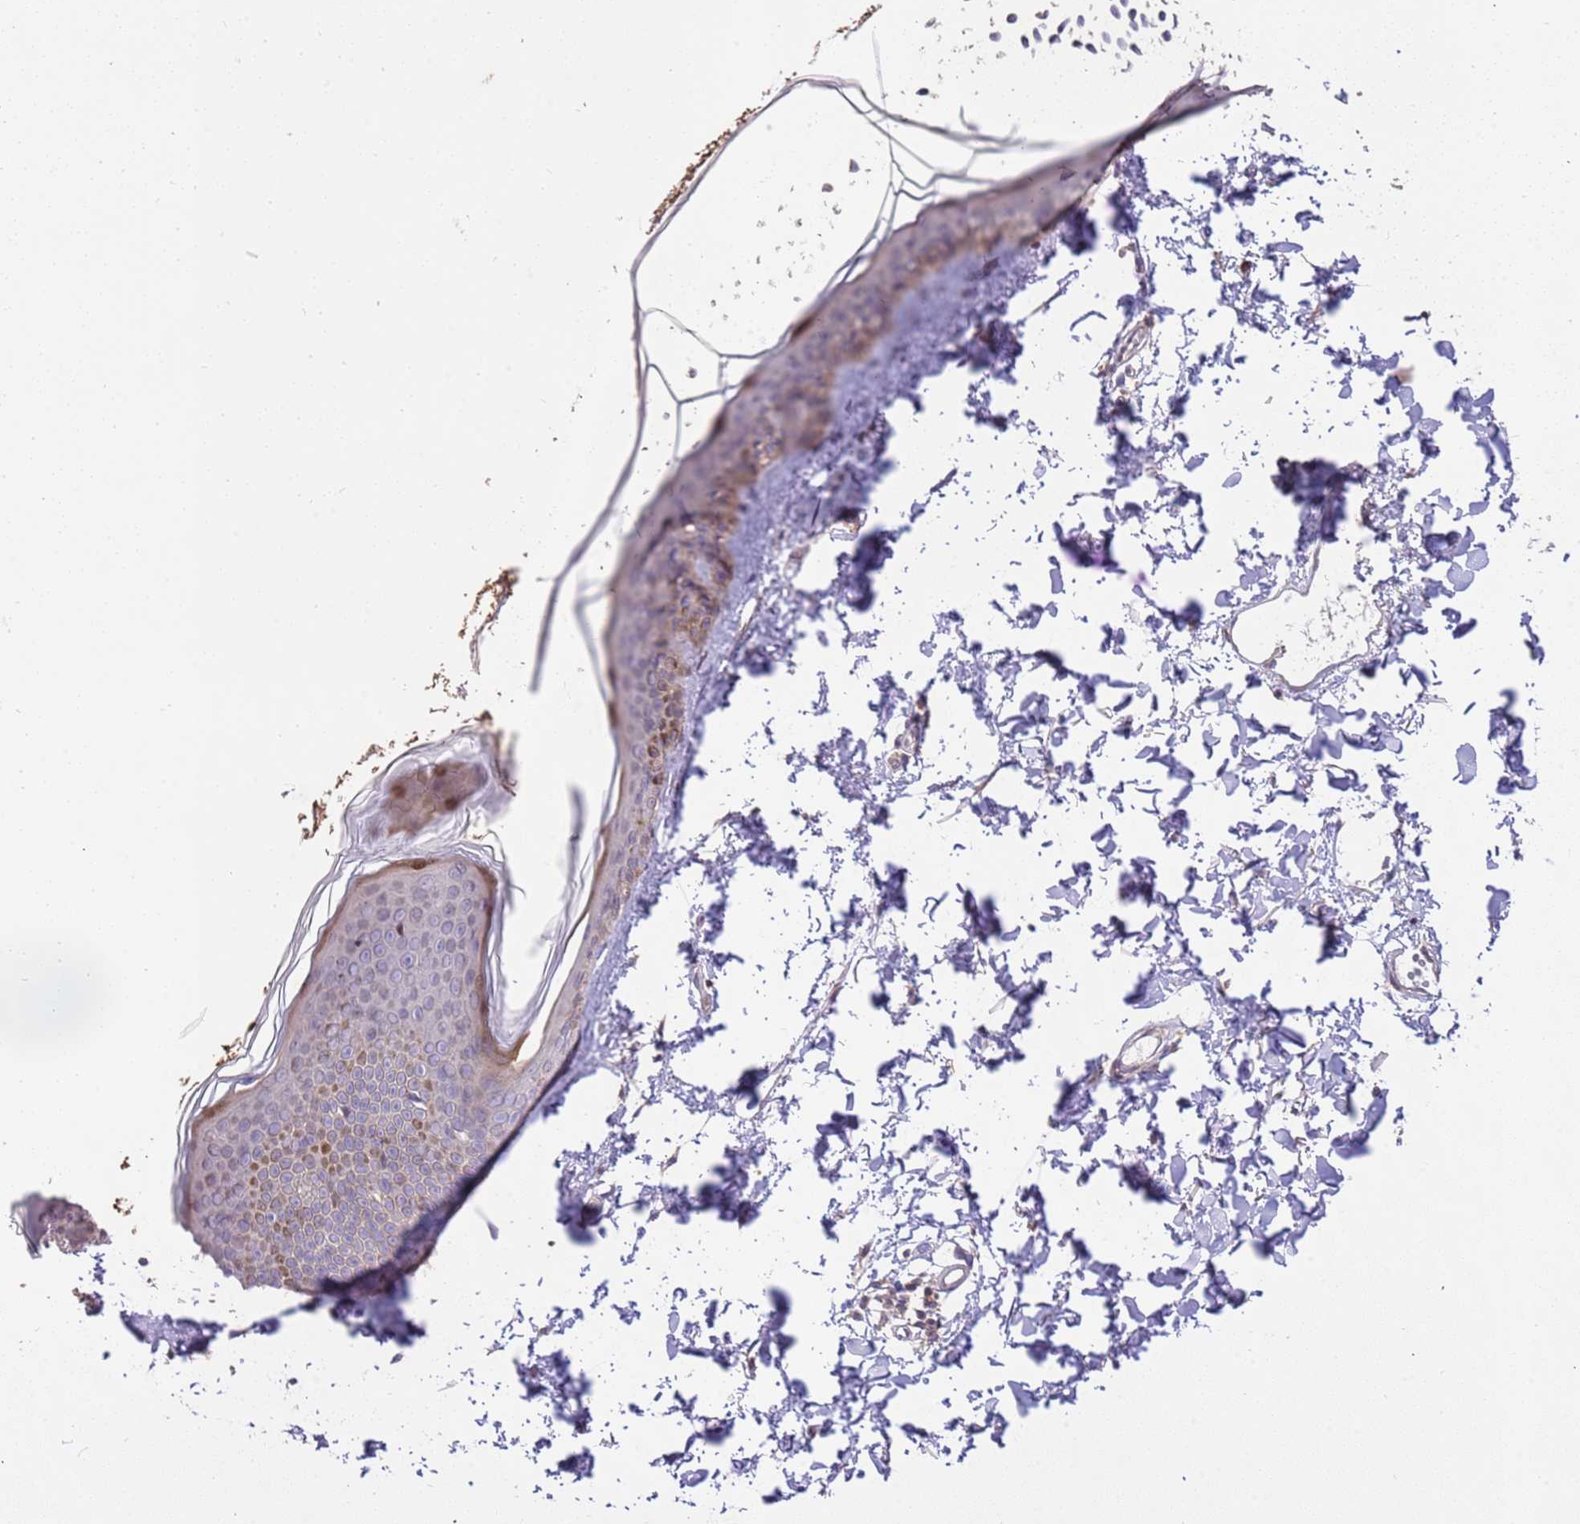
{"staining": {"intensity": "negative", "quantity": "none", "location": "none"}, "tissue": "skin", "cell_type": "Fibroblasts", "image_type": "normal", "snomed": [{"axis": "morphology", "description": "Normal tissue, NOS"}, {"axis": "topography", "description": "Skin"}], "caption": "IHC image of normal skin: human skin stained with DAB demonstrates no significant protein positivity in fibroblasts.", "gene": "SLC16A4", "patient": {"sex": "female", "age": 58}}